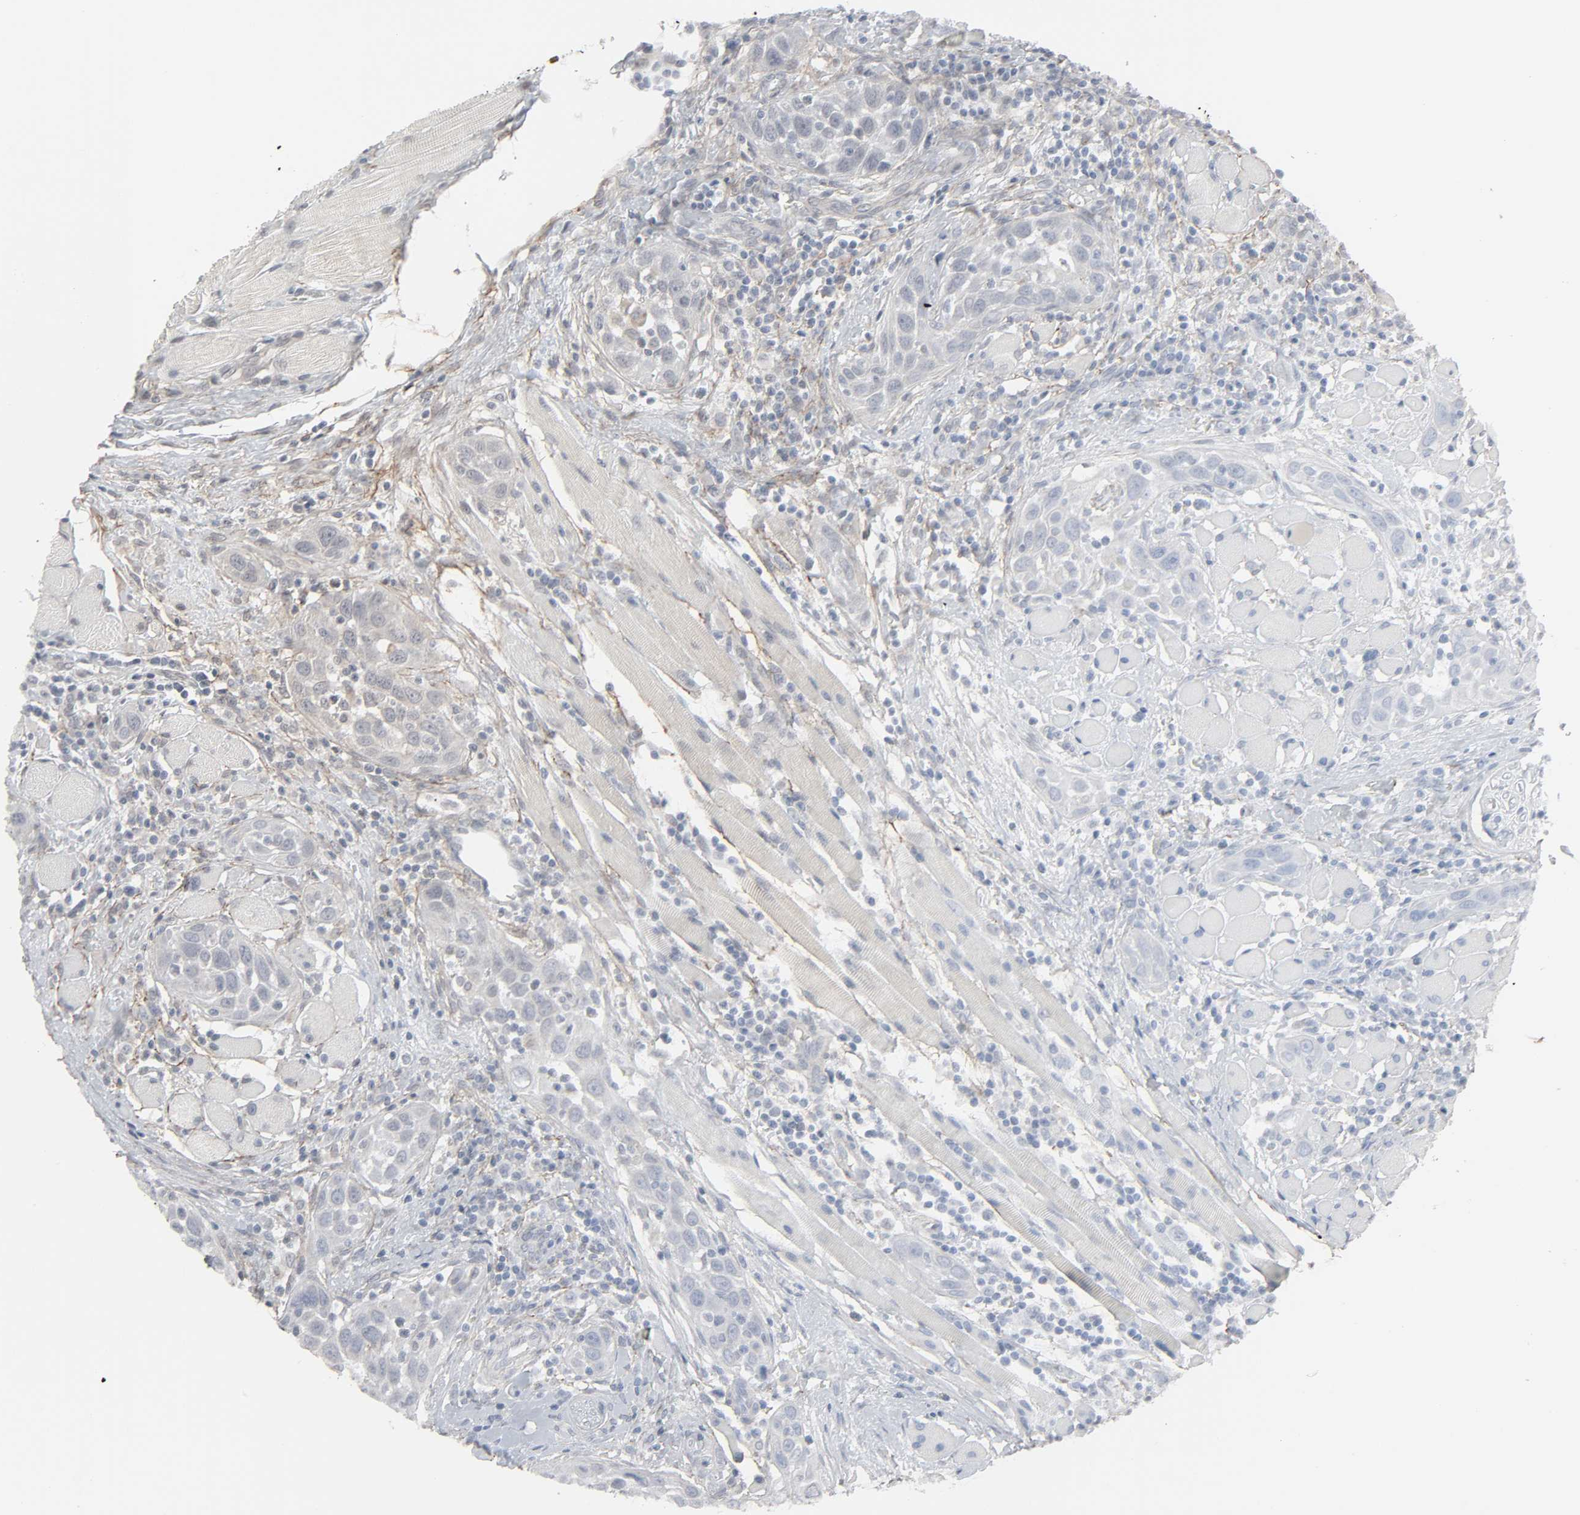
{"staining": {"intensity": "negative", "quantity": "none", "location": "none"}, "tissue": "head and neck cancer", "cell_type": "Tumor cells", "image_type": "cancer", "snomed": [{"axis": "morphology", "description": "Squamous cell carcinoma, NOS"}, {"axis": "topography", "description": "Oral tissue"}, {"axis": "topography", "description": "Head-Neck"}], "caption": "A high-resolution histopathology image shows immunohistochemistry (IHC) staining of squamous cell carcinoma (head and neck), which displays no significant staining in tumor cells.", "gene": "ZNF222", "patient": {"sex": "female", "age": 50}}